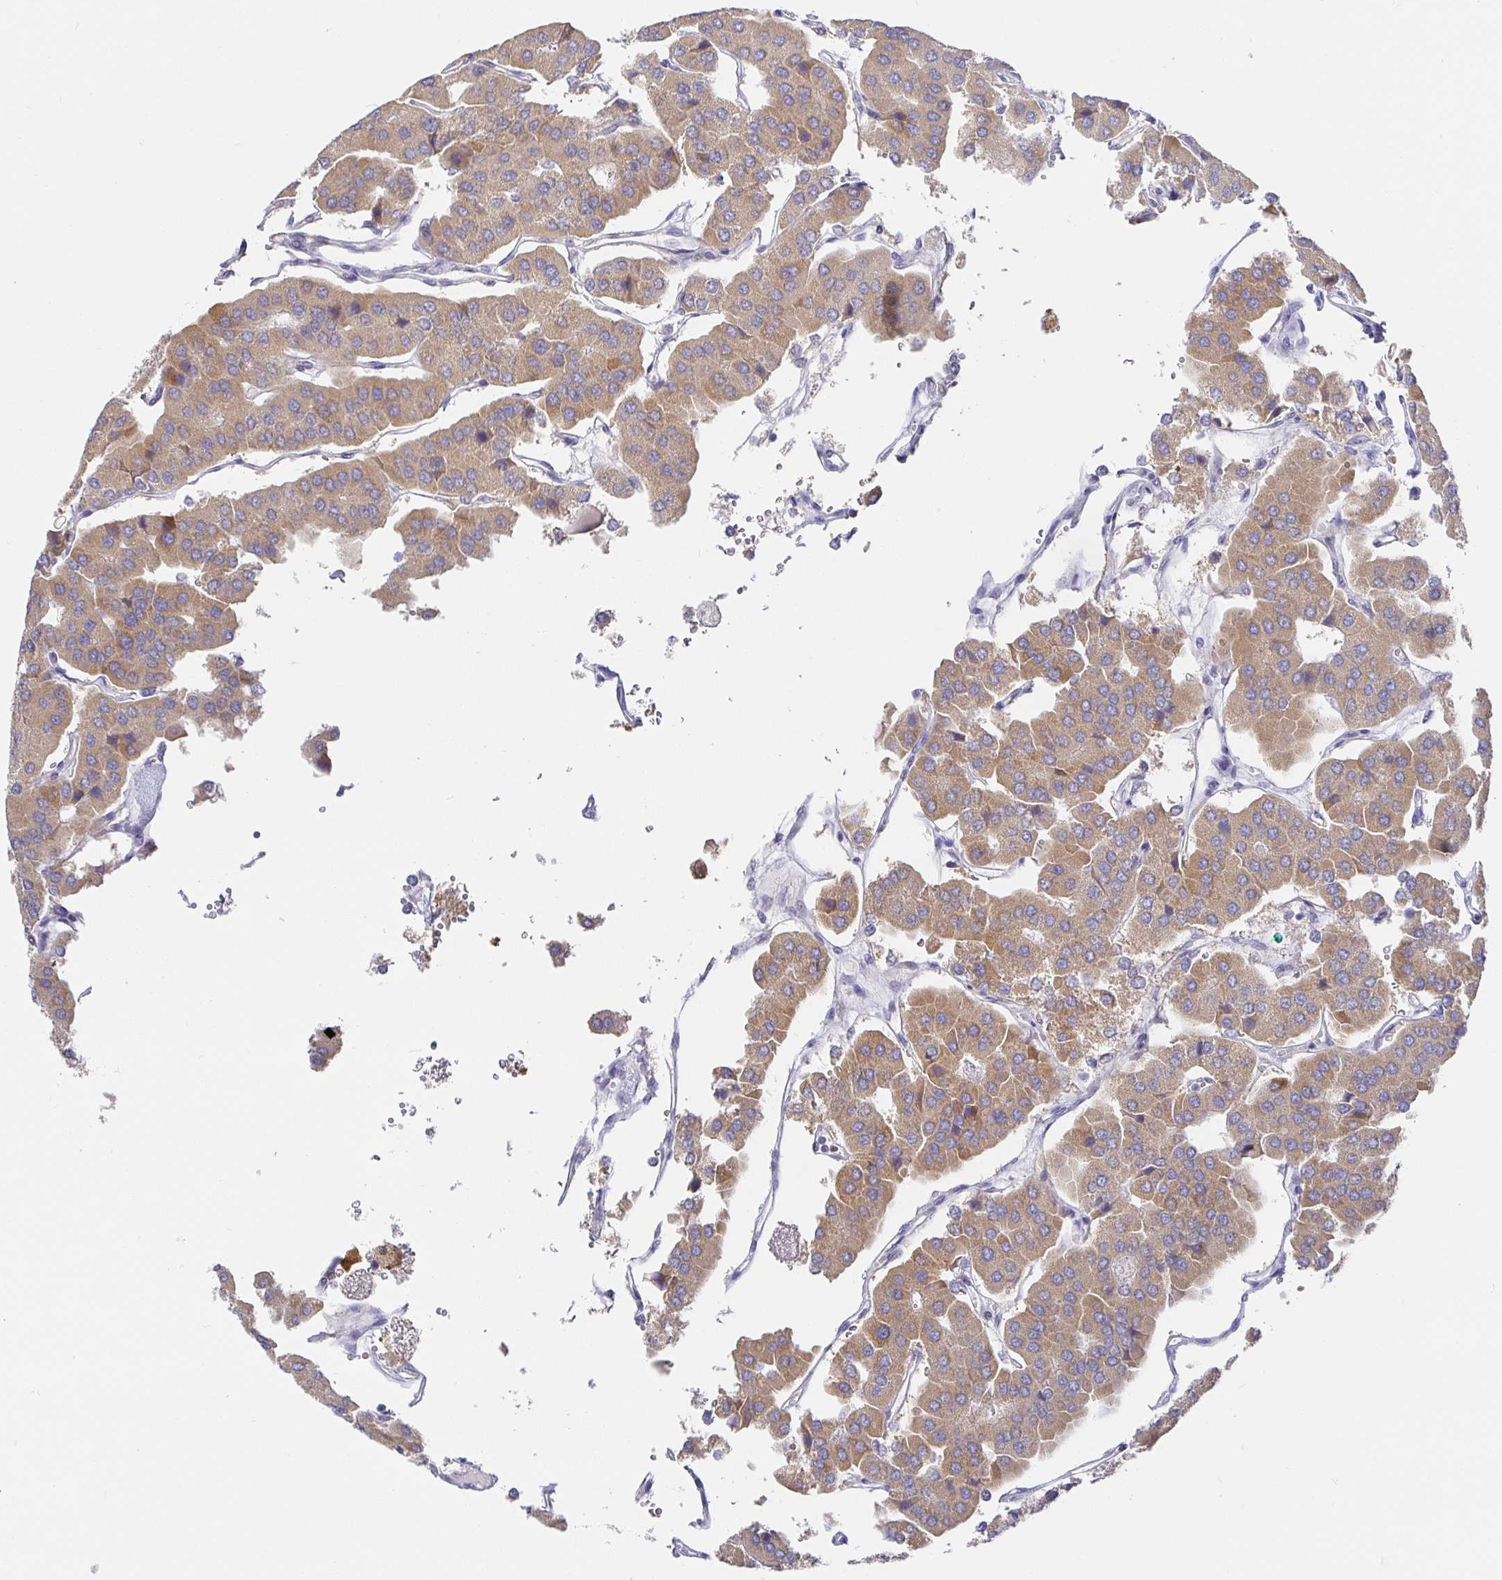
{"staining": {"intensity": "moderate", "quantity": ">75%", "location": "cytoplasmic/membranous"}, "tissue": "parathyroid gland", "cell_type": "Glandular cells", "image_type": "normal", "snomed": [{"axis": "morphology", "description": "Normal tissue, NOS"}, {"axis": "morphology", "description": "Adenoma, NOS"}, {"axis": "topography", "description": "Parathyroid gland"}], "caption": "IHC micrograph of normal parathyroid gland: human parathyroid gland stained using immunohistochemistry exhibits medium levels of moderate protein expression localized specifically in the cytoplasmic/membranous of glandular cells, appearing as a cytoplasmic/membranous brown color.", "gene": "CIT", "patient": {"sex": "female", "age": 86}}